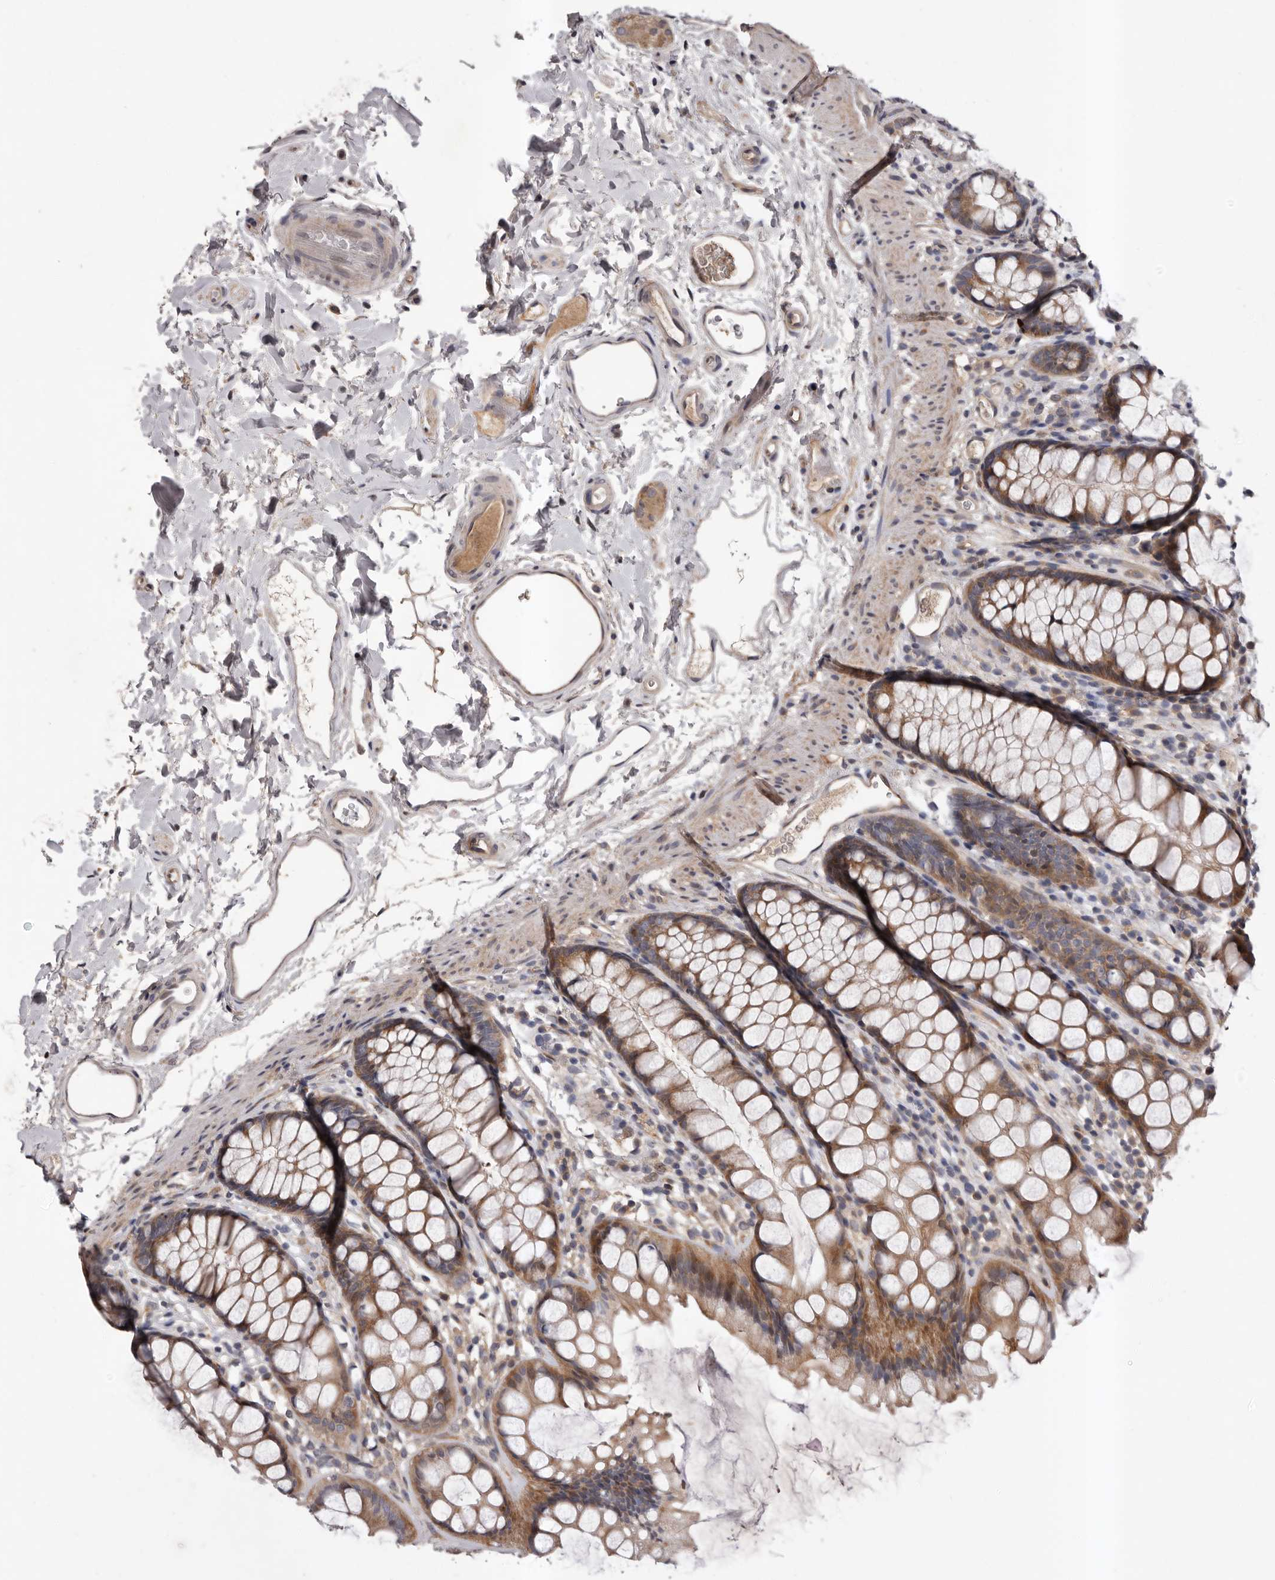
{"staining": {"intensity": "moderate", "quantity": ">75%", "location": "cytoplasmic/membranous"}, "tissue": "rectum", "cell_type": "Glandular cells", "image_type": "normal", "snomed": [{"axis": "morphology", "description": "Normal tissue, NOS"}, {"axis": "topography", "description": "Rectum"}], "caption": "Immunohistochemistry (IHC) photomicrograph of normal rectum: human rectum stained using IHC shows medium levels of moderate protein expression localized specifically in the cytoplasmic/membranous of glandular cells, appearing as a cytoplasmic/membranous brown color.", "gene": "PRKD1", "patient": {"sex": "female", "age": 65}}